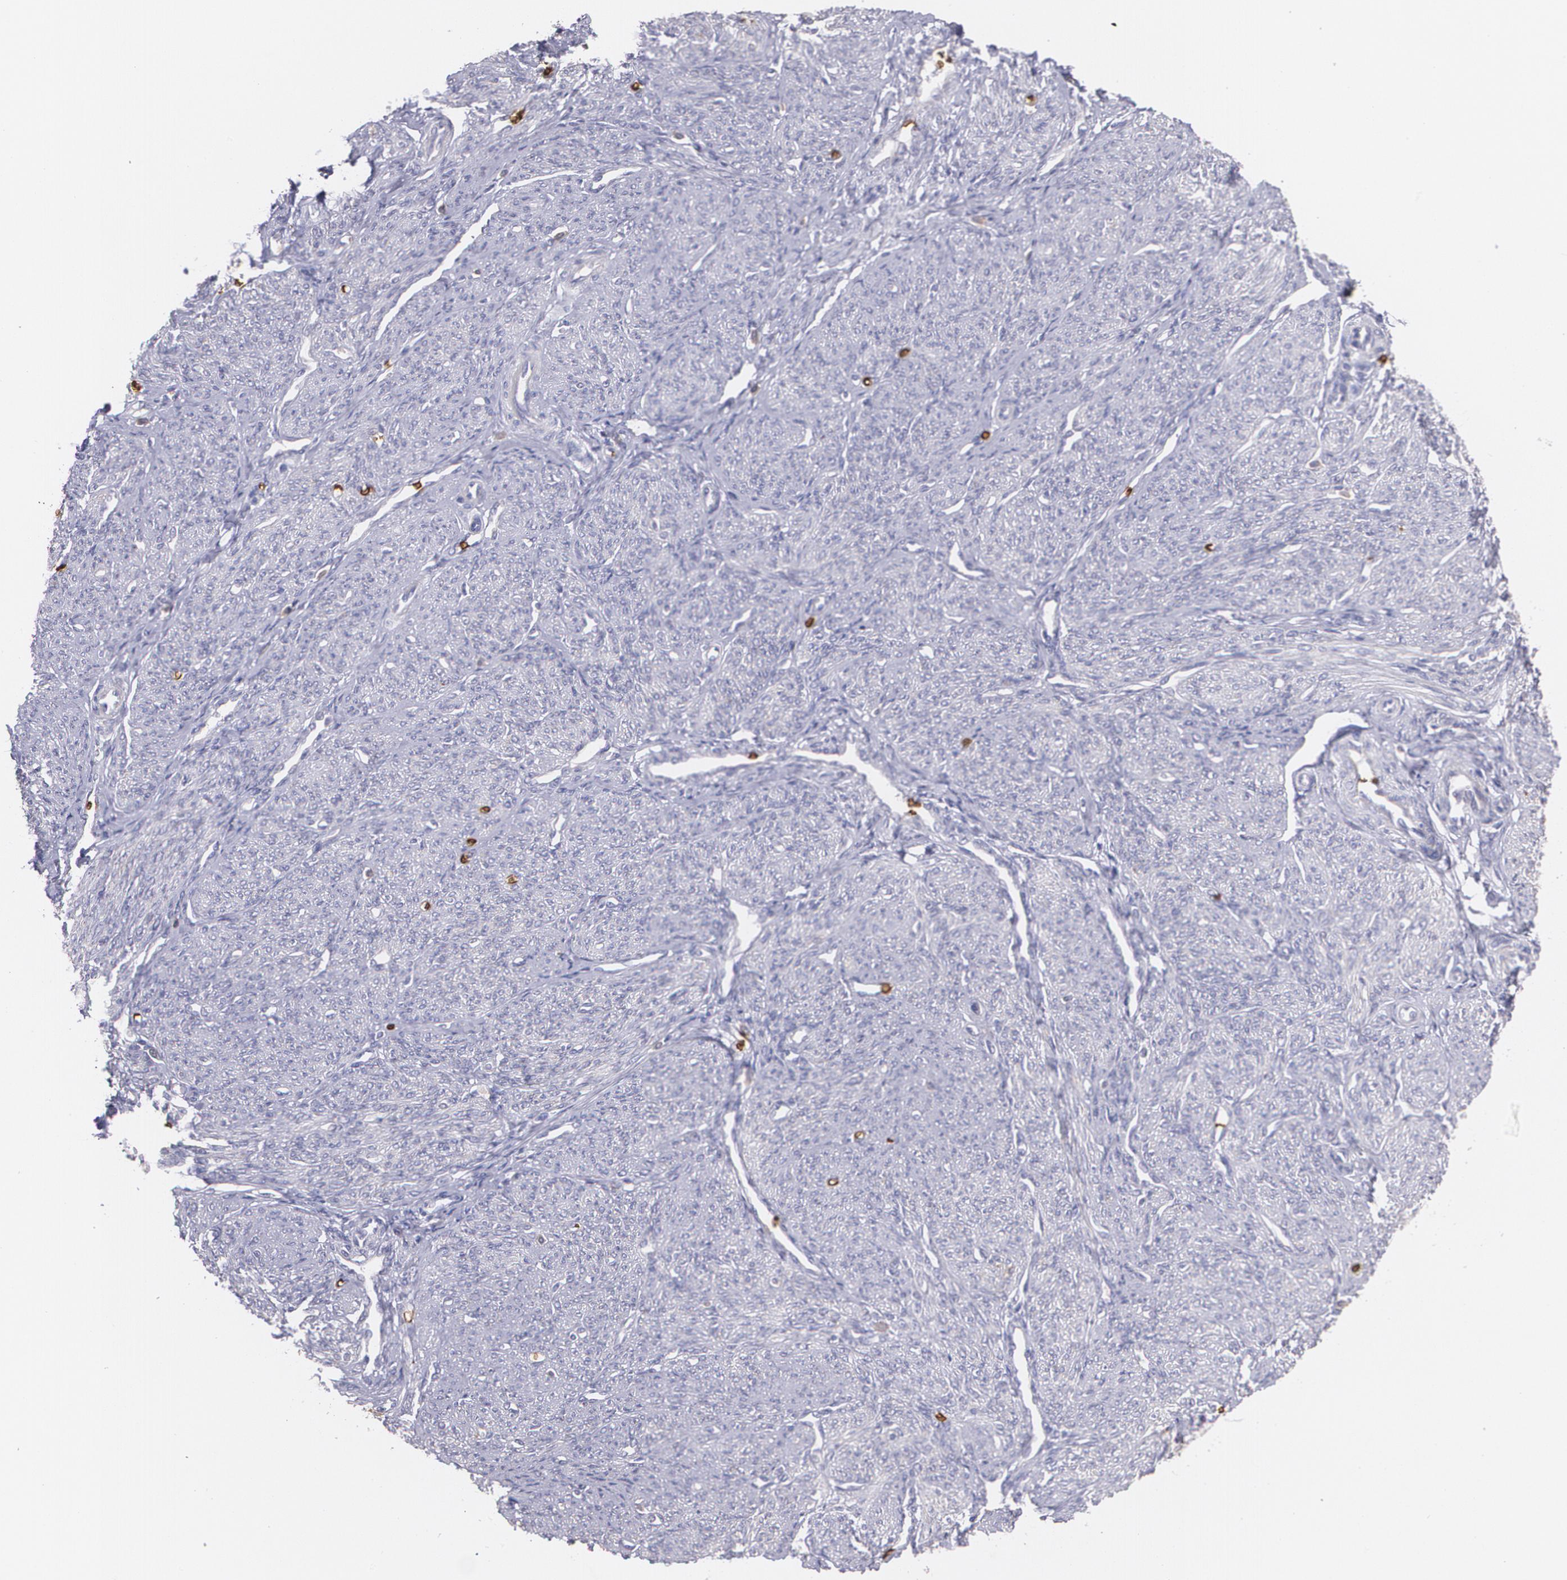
{"staining": {"intensity": "negative", "quantity": "none", "location": "none"}, "tissue": "smooth muscle", "cell_type": "Smooth muscle cells", "image_type": "normal", "snomed": [{"axis": "morphology", "description": "Normal tissue, NOS"}, {"axis": "topography", "description": "Cervix"}, {"axis": "topography", "description": "Endometrium"}], "caption": "IHC of benign smooth muscle reveals no expression in smooth muscle cells.", "gene": "SLC2A1", "patient": {"sex": "female", "age": 65}}